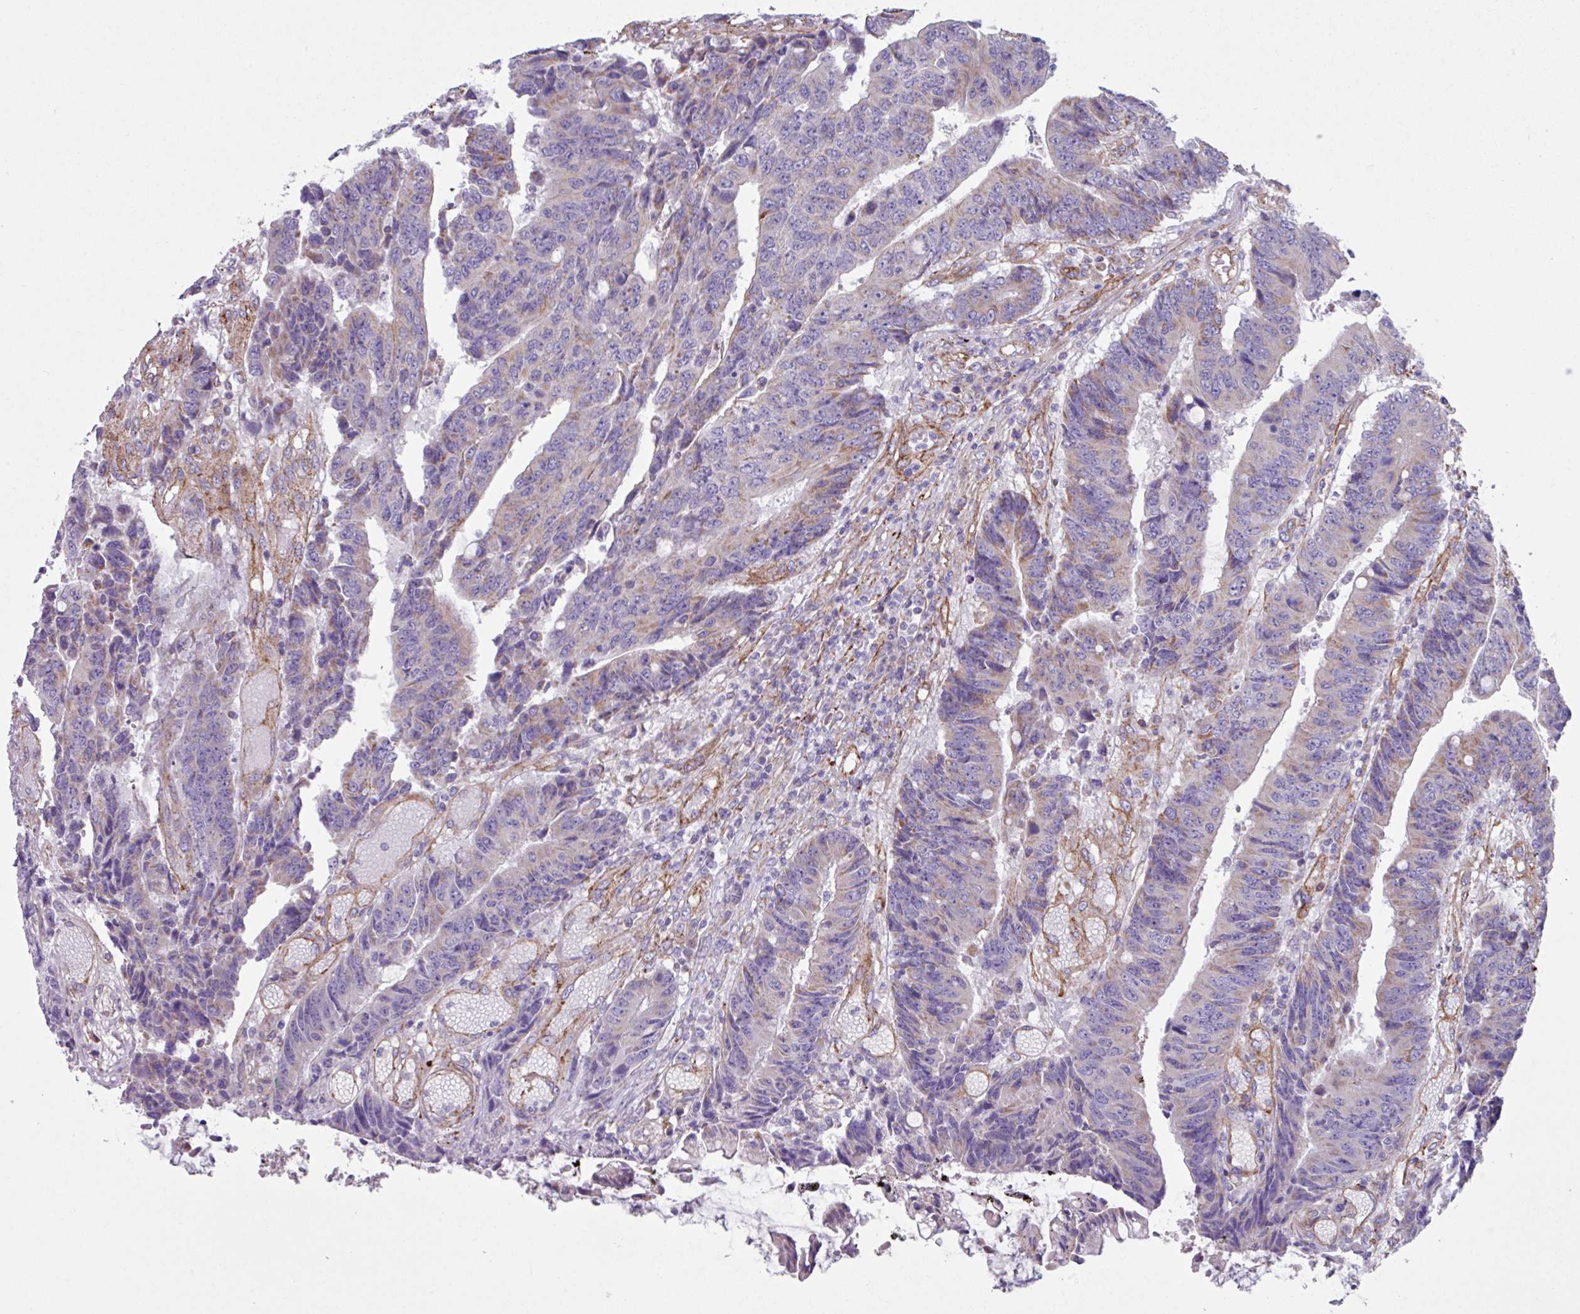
{"staining": {"intensity": "weak", "quantity": "<25%", "location": "cytoplasmic/membranous"}, "tissue": "colorectal cancer", "cell_type": "Tumor cells", "image_type": "cancer", "snomed": [{"axis": "morphology", "description": "Adenocarcinoma, NOS"}, {"axis": "topography", "description": "Rectum"}], "caption": "Photomicrograph shows no significant protein positivity in tumor cells of colorectal cancer (adenocarcinoma). (DAB (3,3'-diaminobenzidine) immunohistochemistry (IHC), high magnification).", "gene": "OTULIN", "patient": {"sex": "male", "age": 84}}